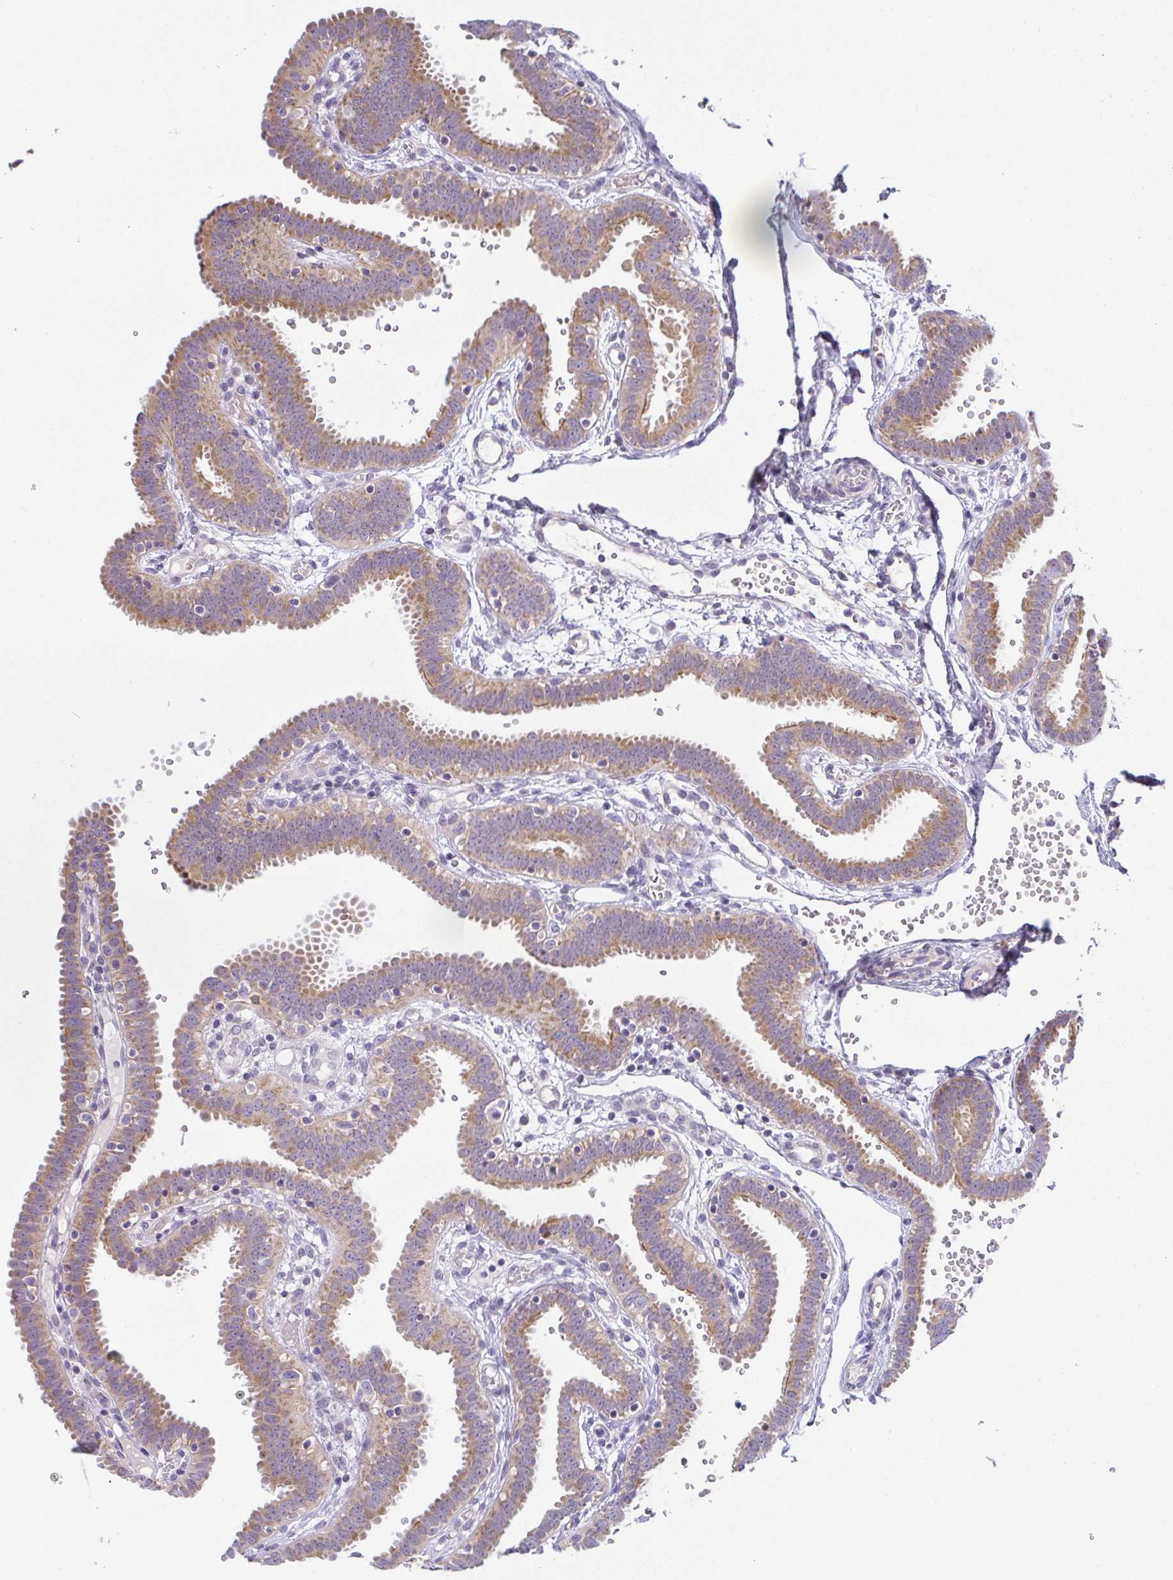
{"staining": {"intensity": "moderate", "quantity": ">75%", "location": "cytoplasmic/membranous"}, "tissue": "fallopian tube", "cell_type": "Glandular cells", "image_type": "normal", "snomed": [{"axis": "morphology", "description": "Normal tissue, NOS"}, {"axis": "topography", "description": "Fallopian tube"}], "caption": "Benign fallopian tube demonstrates moderate cytoplasmic/membranous staining in approximately >75% of glandular cells (brown staining indicates protein expression, while blue staining denotes nuclei)..", "gene": "BCL2L1", "patient": {"sex": "female", "age": 37}}